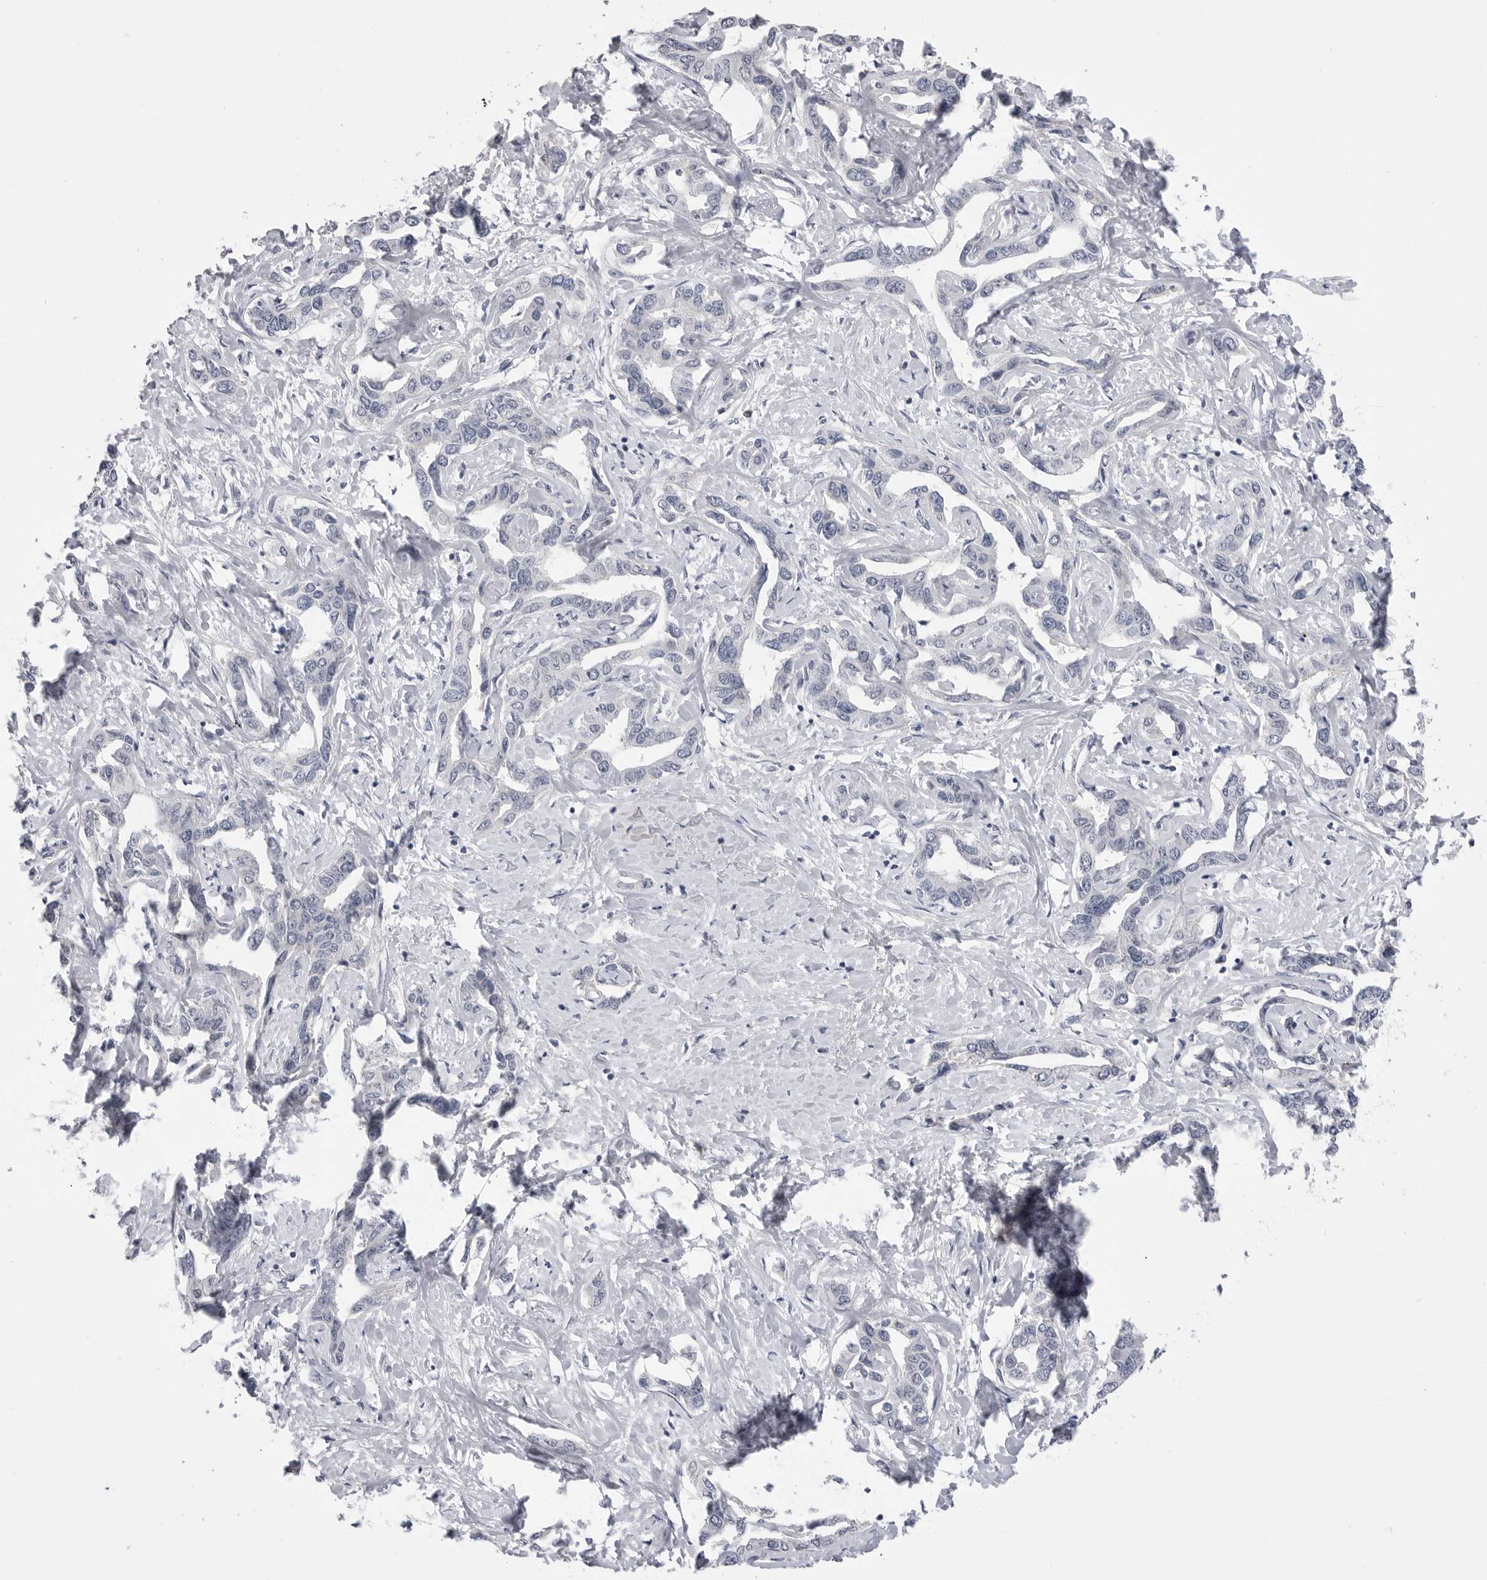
{"staining": {"intensity": "negative", "quantity": "none", "location": "none"}, "tissue": "liver cancer", "cell_type": "Tumor cells", "image_type": "cancer", "snomed": [{"axis": "morphology", "description": "Cholangiocarcinoma"}, {"axis": "topography", "description": "Liver"}], "caption": "A high-resolution image shows IHC staining of liver cancer, which demonstrates no significant positivity in tumor cells.", "gene": "DLGAP3", "patient": {"sex": "male", "age": 59}}